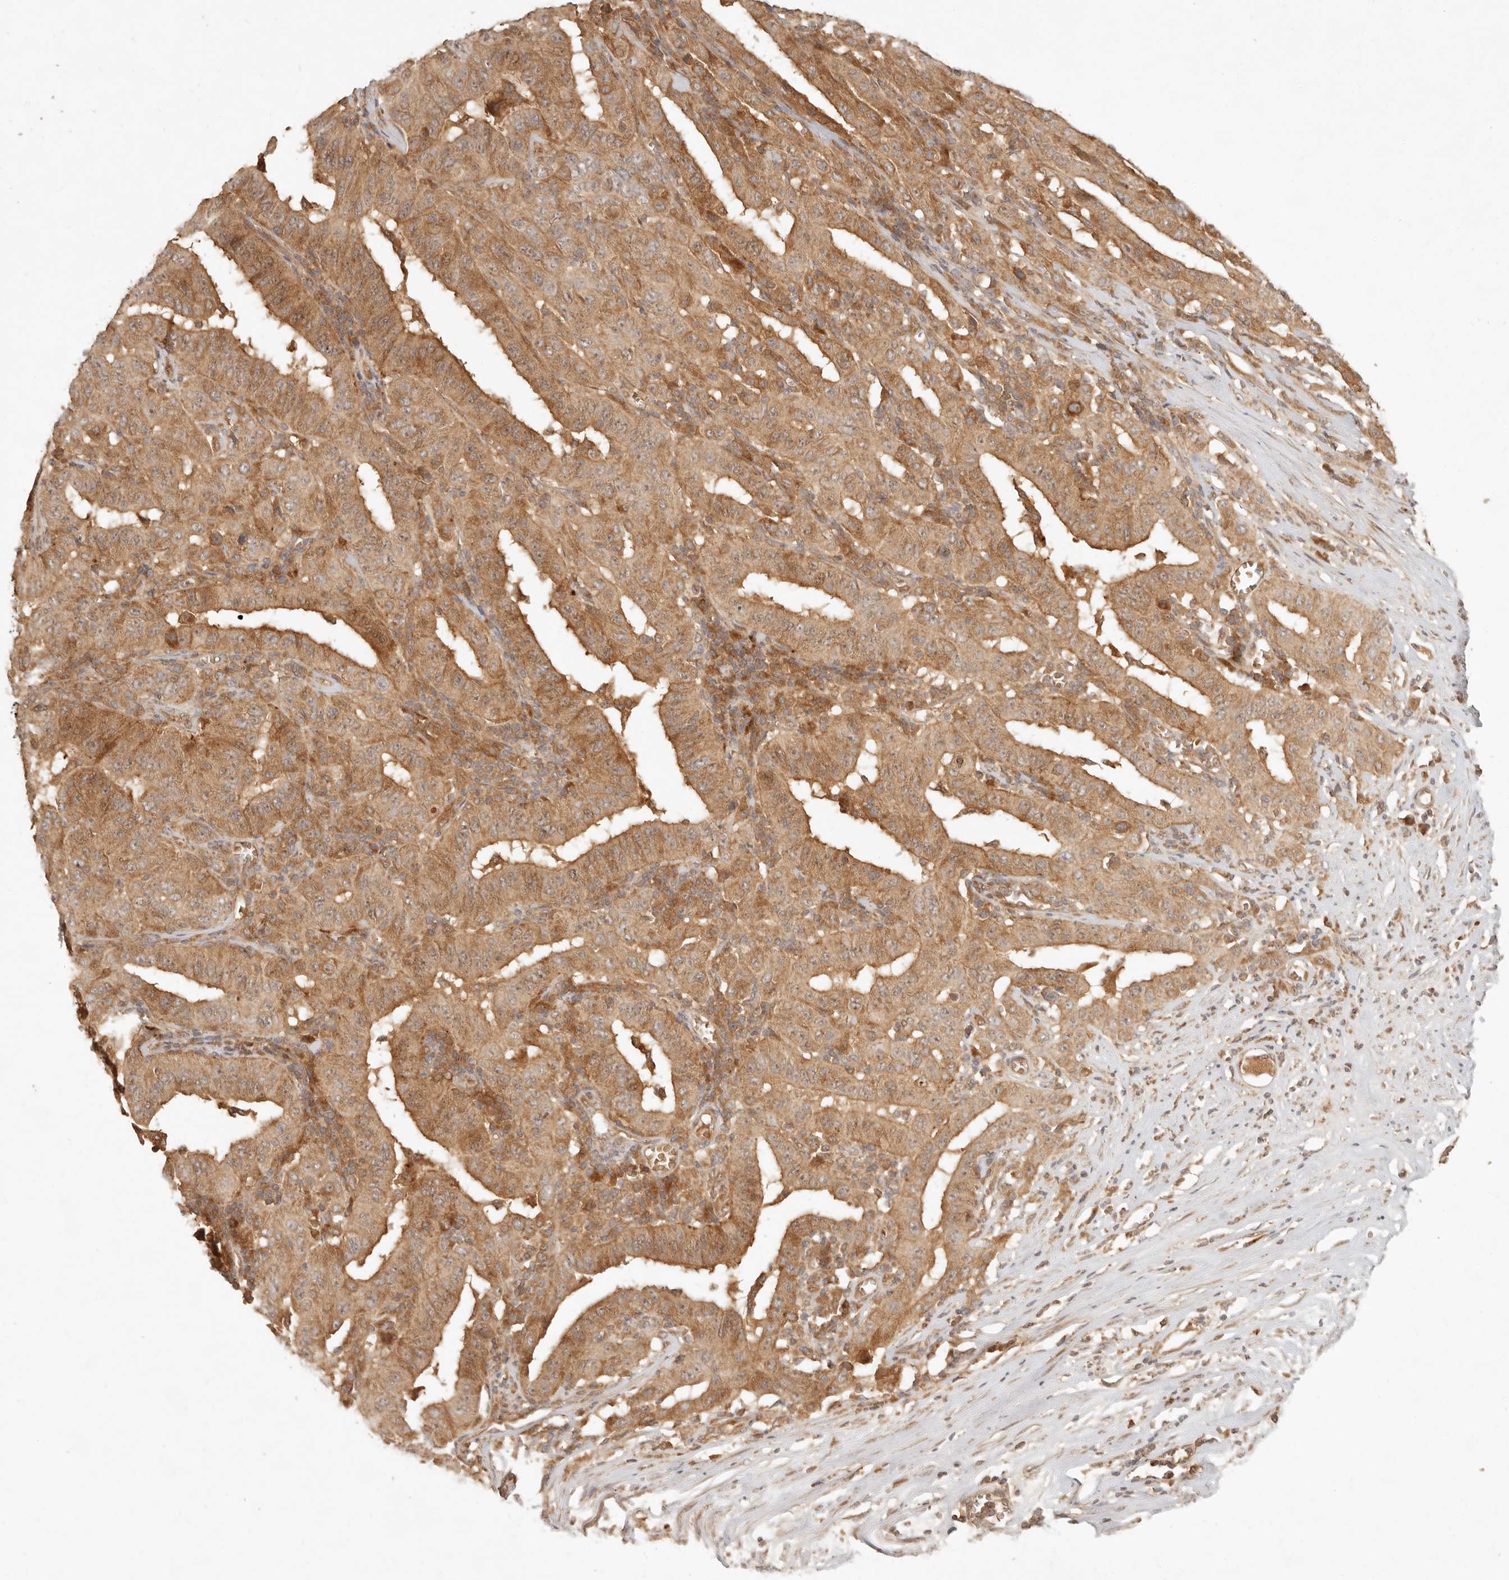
{"staining": {"intensity": "moderate", "quantity": ">75%", "location": "cytoplasmic/membranous"}, "tissue": "pancreatic cancer", "cell_type": "Tumor cells", "image_type": "cancer", "snomed": [{"axis": "morphology", "description": "Adenocarcinoma, NOS"}, {"axis": "topography", "description": "Pancreas"}], "caption": "The photomicrograph reveals immunohistochemical staining of adenocarcinoma (pancreatic). There is moderate cytoplasmic/membranous expression is present in approximately >75% of tumor cells.", "gene": "ANKRD61", "patient": {"sex": "male", "age": 63}}